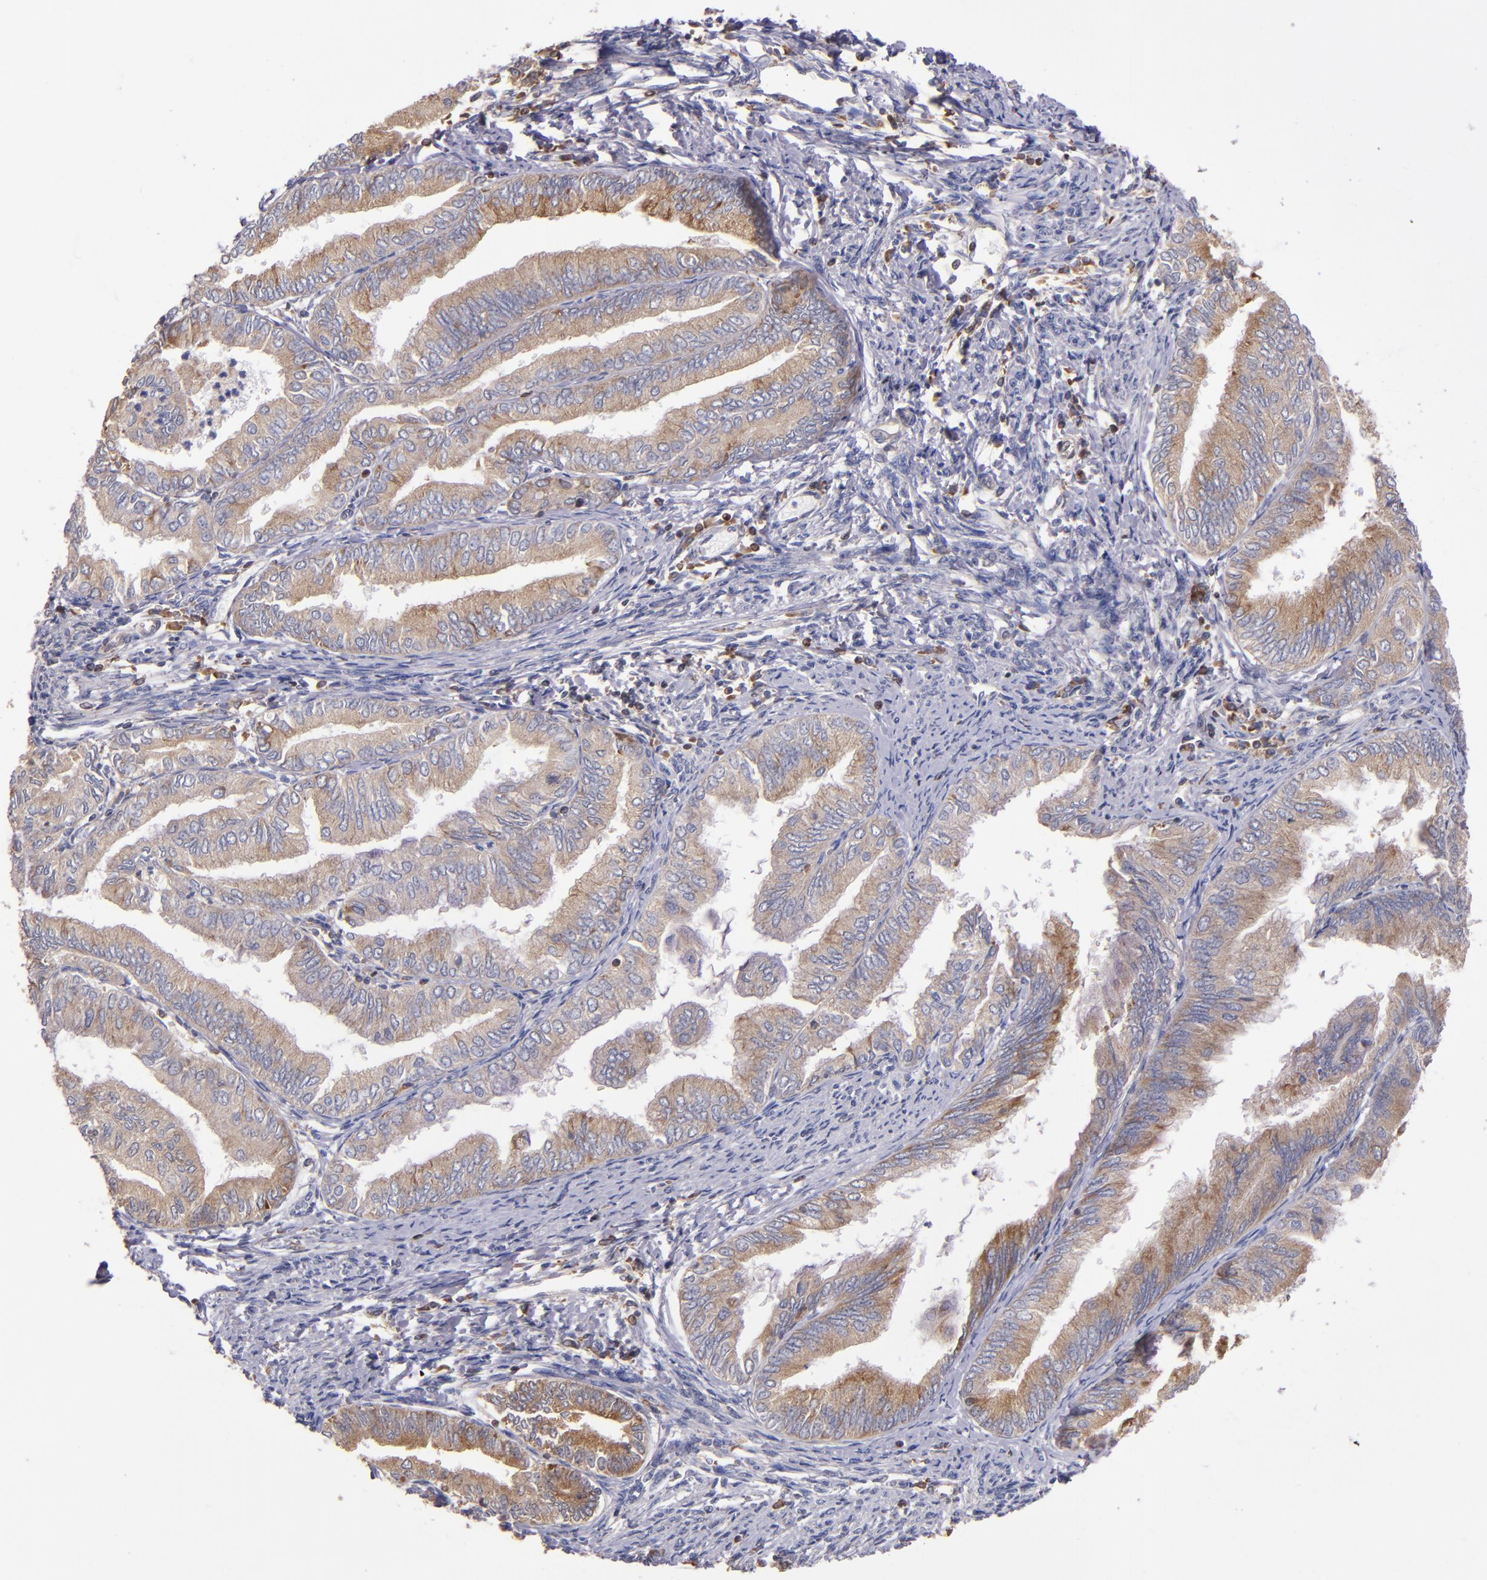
{"staining": {"intensity": "moderate", "quantity": ">75%", "location": "cytoplasmic/membranous"}, "tissue": "endometrial cancer", "cell_type": "Tumor cells", "image_type": "cancer", "snomed": [{"axis": "morphology", "description": "Adenocarcinoma, NOS"}, {"axis": "topography", "description": "Endometrium"}], "caption": "Immunohistochemical staining of adenocarcinoma (endometrial) displays moderate cytoplasmic/membranous protein staining in approximately >75% of tumor cells.", "gene": "EIF4ENIF1", "patient": {"sex": "female", "age": 66}}